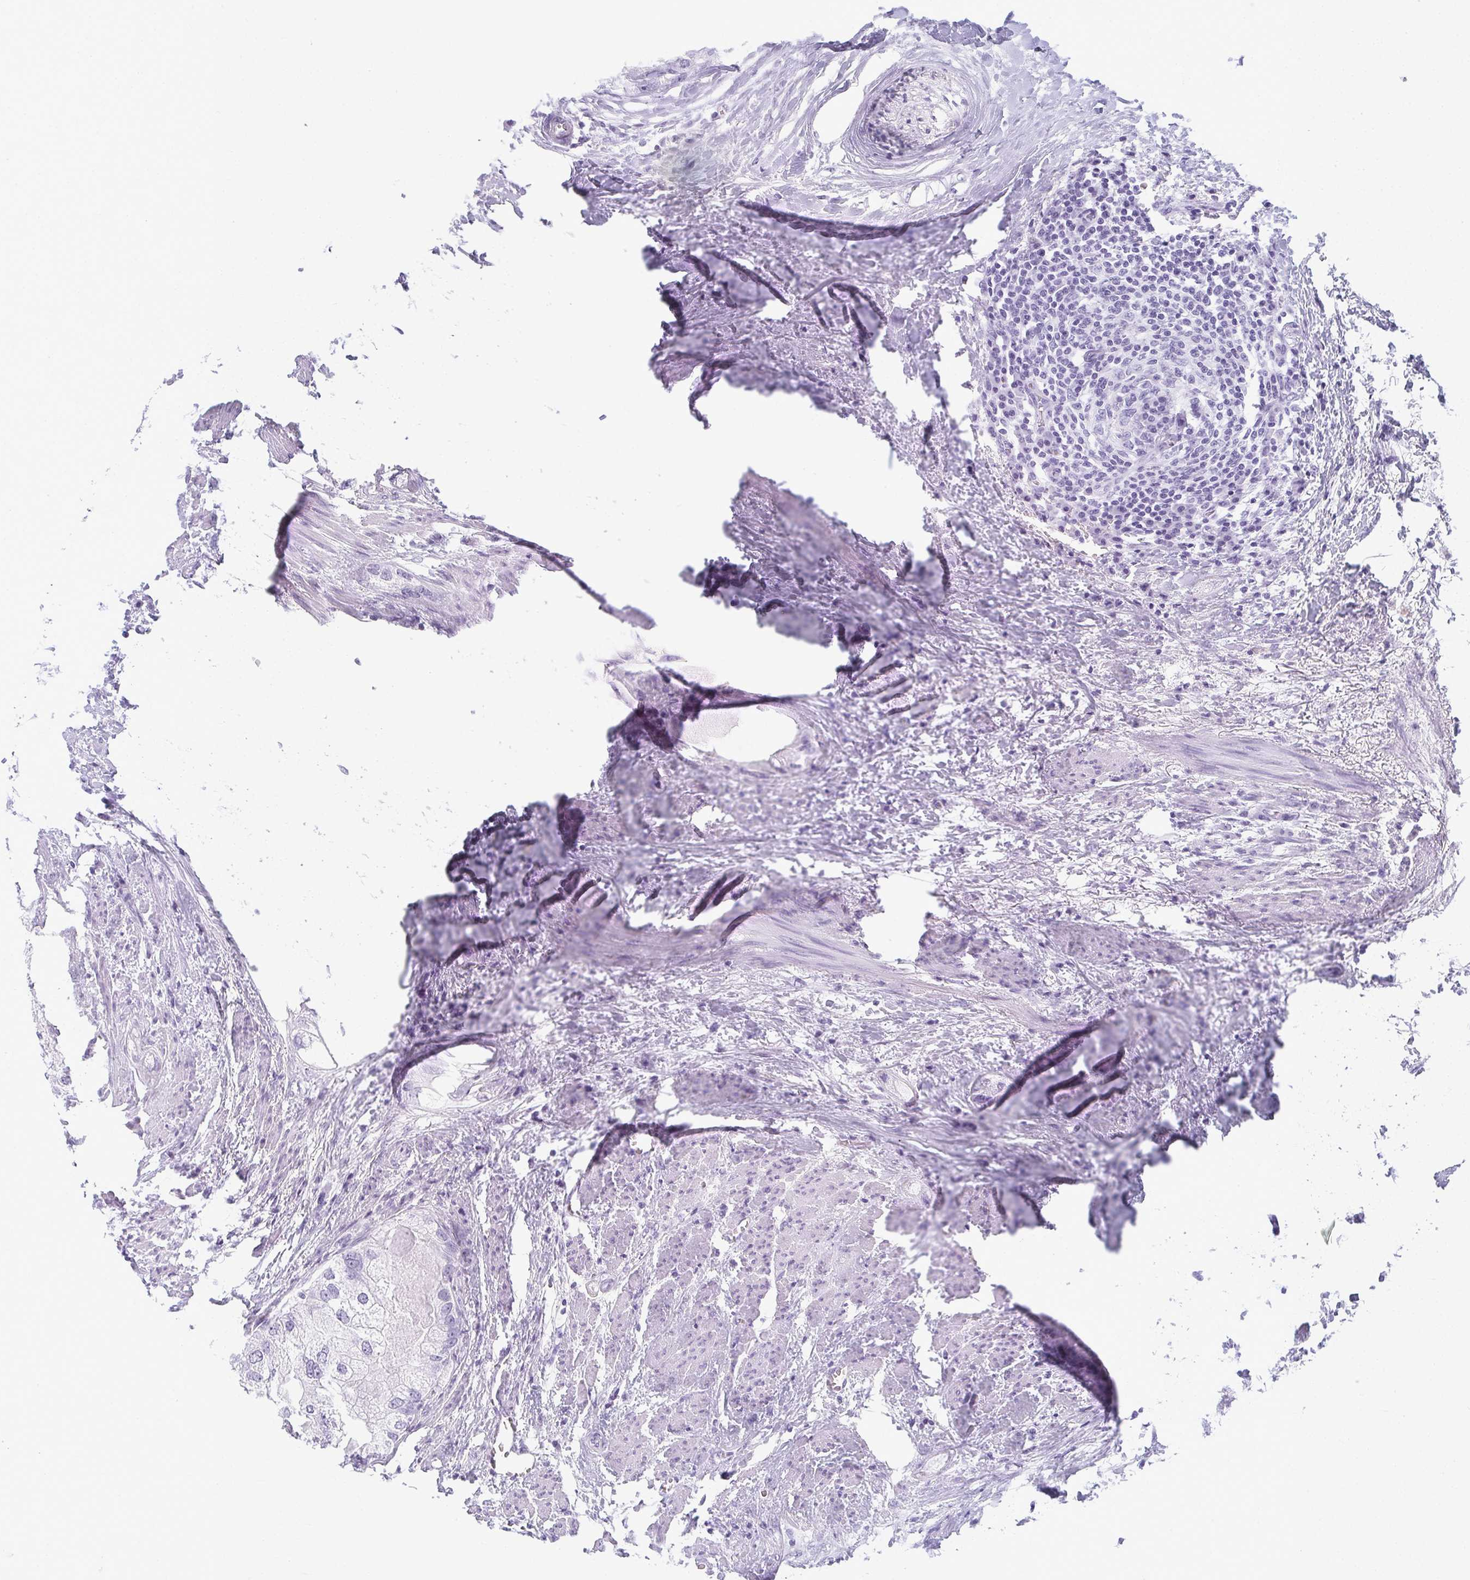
{"staining": {"intensity": "negative", "quantity": "none", "location": "none"}, "tissue": "prostate cancer", "cell_type": "Tumor cells", "image_type": "cancer", "snomed": [{"axis": "morphology", "description": "Adenocarcinoma, High grade"}, {"axis": "topography", "description": "Prostate"}], "caption": "Tumor cells are negative for protein expression in human prostate cancer (high-grade adenocarcinoma).", "gene": "MOBP", "patient": {"sex": "male", "age": 70}}